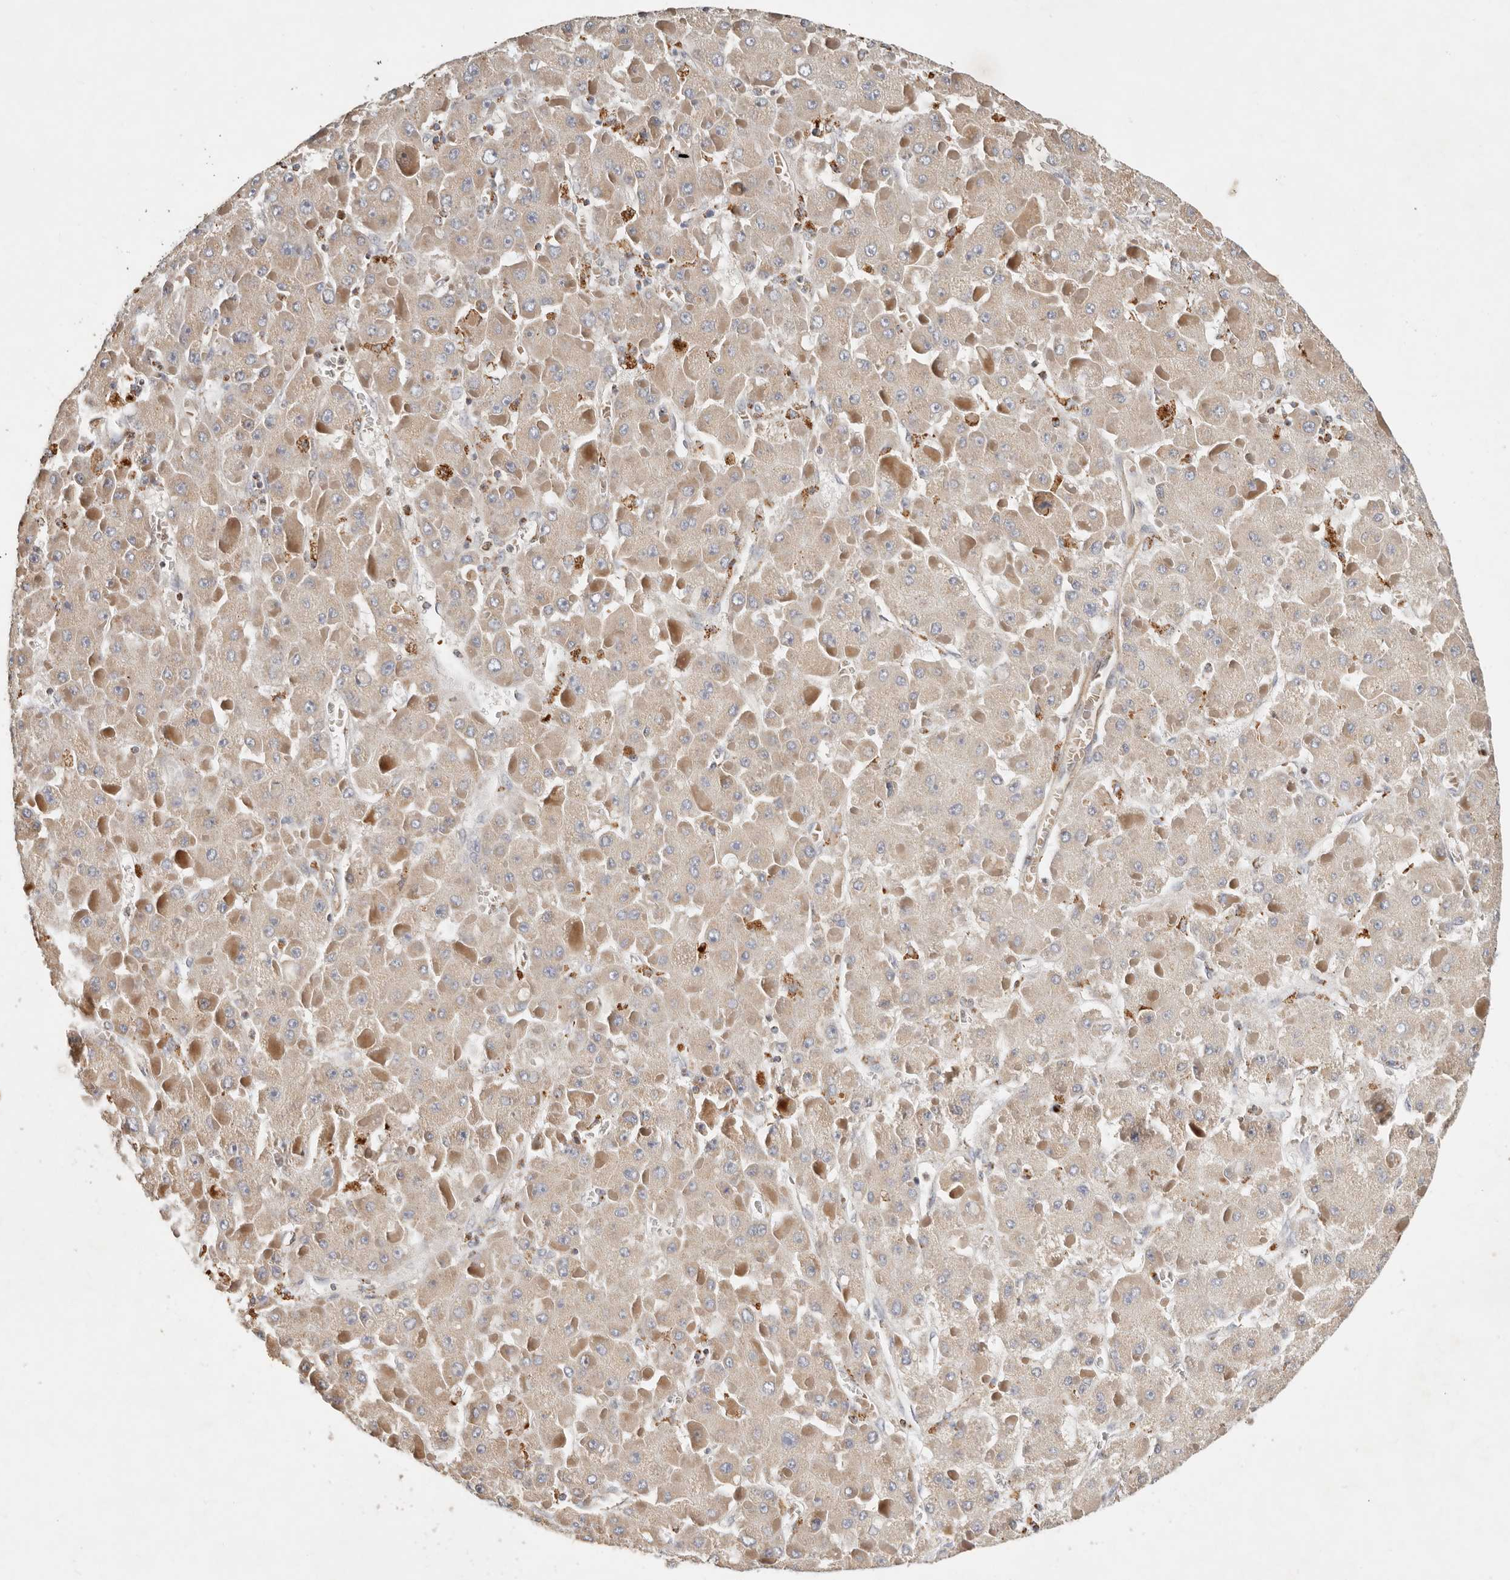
{"staining": {"intensity": "weak", "quantity": "25%-75%", "location": "cytoplasmic/membranous"}, "tissue": "liver cancer", "cell_type": "Tumor cells", "image_type": "cancer", "snomed": [{"axis": "morphology", "description": "Carcinoma, Hepatocellular, NOS"}, {"axis": "topography", "description": "Liver"}], "caption": "Liver cancer (hepatocellular carcinoma) was stained to show a protein in brown. There is low levels of weak cytoplasmic/membranous positivity in approximately 25%-75% of tumor cells. (DAB (3,3'-diaminobenzidine) IHC, brown staining for protein, blue staining for nuclei).", "gene": "ARHGEF10L", "patient": {"sex": "female", "age": 73}}